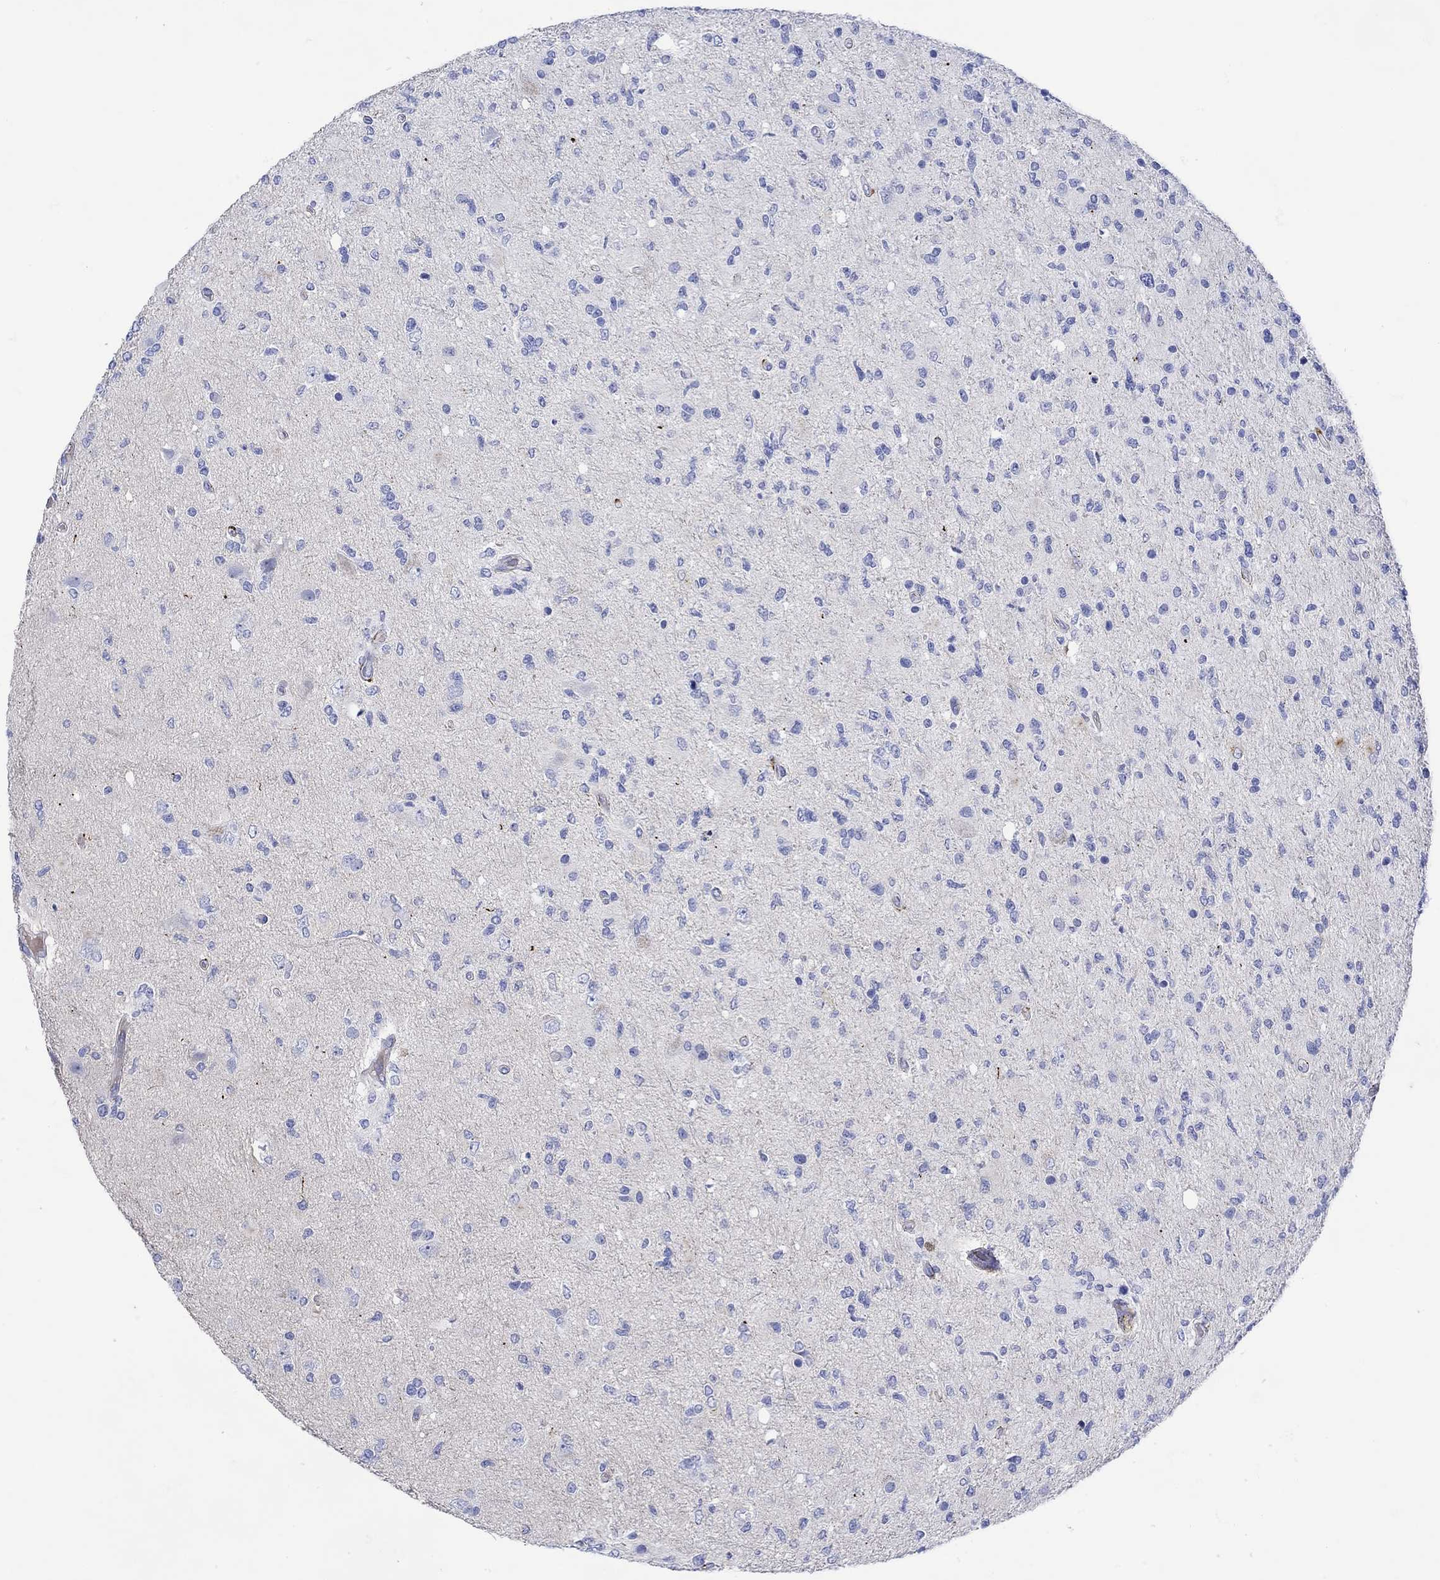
{"staining": {"intensity": "negative", "quantity": "none", "location": "none"}, "tissue": "glioma", "cell_type": "Tumor cells", "image_type": "cancer", "snomed": [{"axis": "morphology", "description": "Glioma, malignant, High grade"}, {"axis": "topography", "description": "Cerebral cortex"}], "caption": "Immunohistochemistry image of neoplastic tissue: glioma stained with DAB shows no significant protein staining in tumor cells.", "gene": "ANKMY1", "patient": {"sex": "male", "age": 70}}